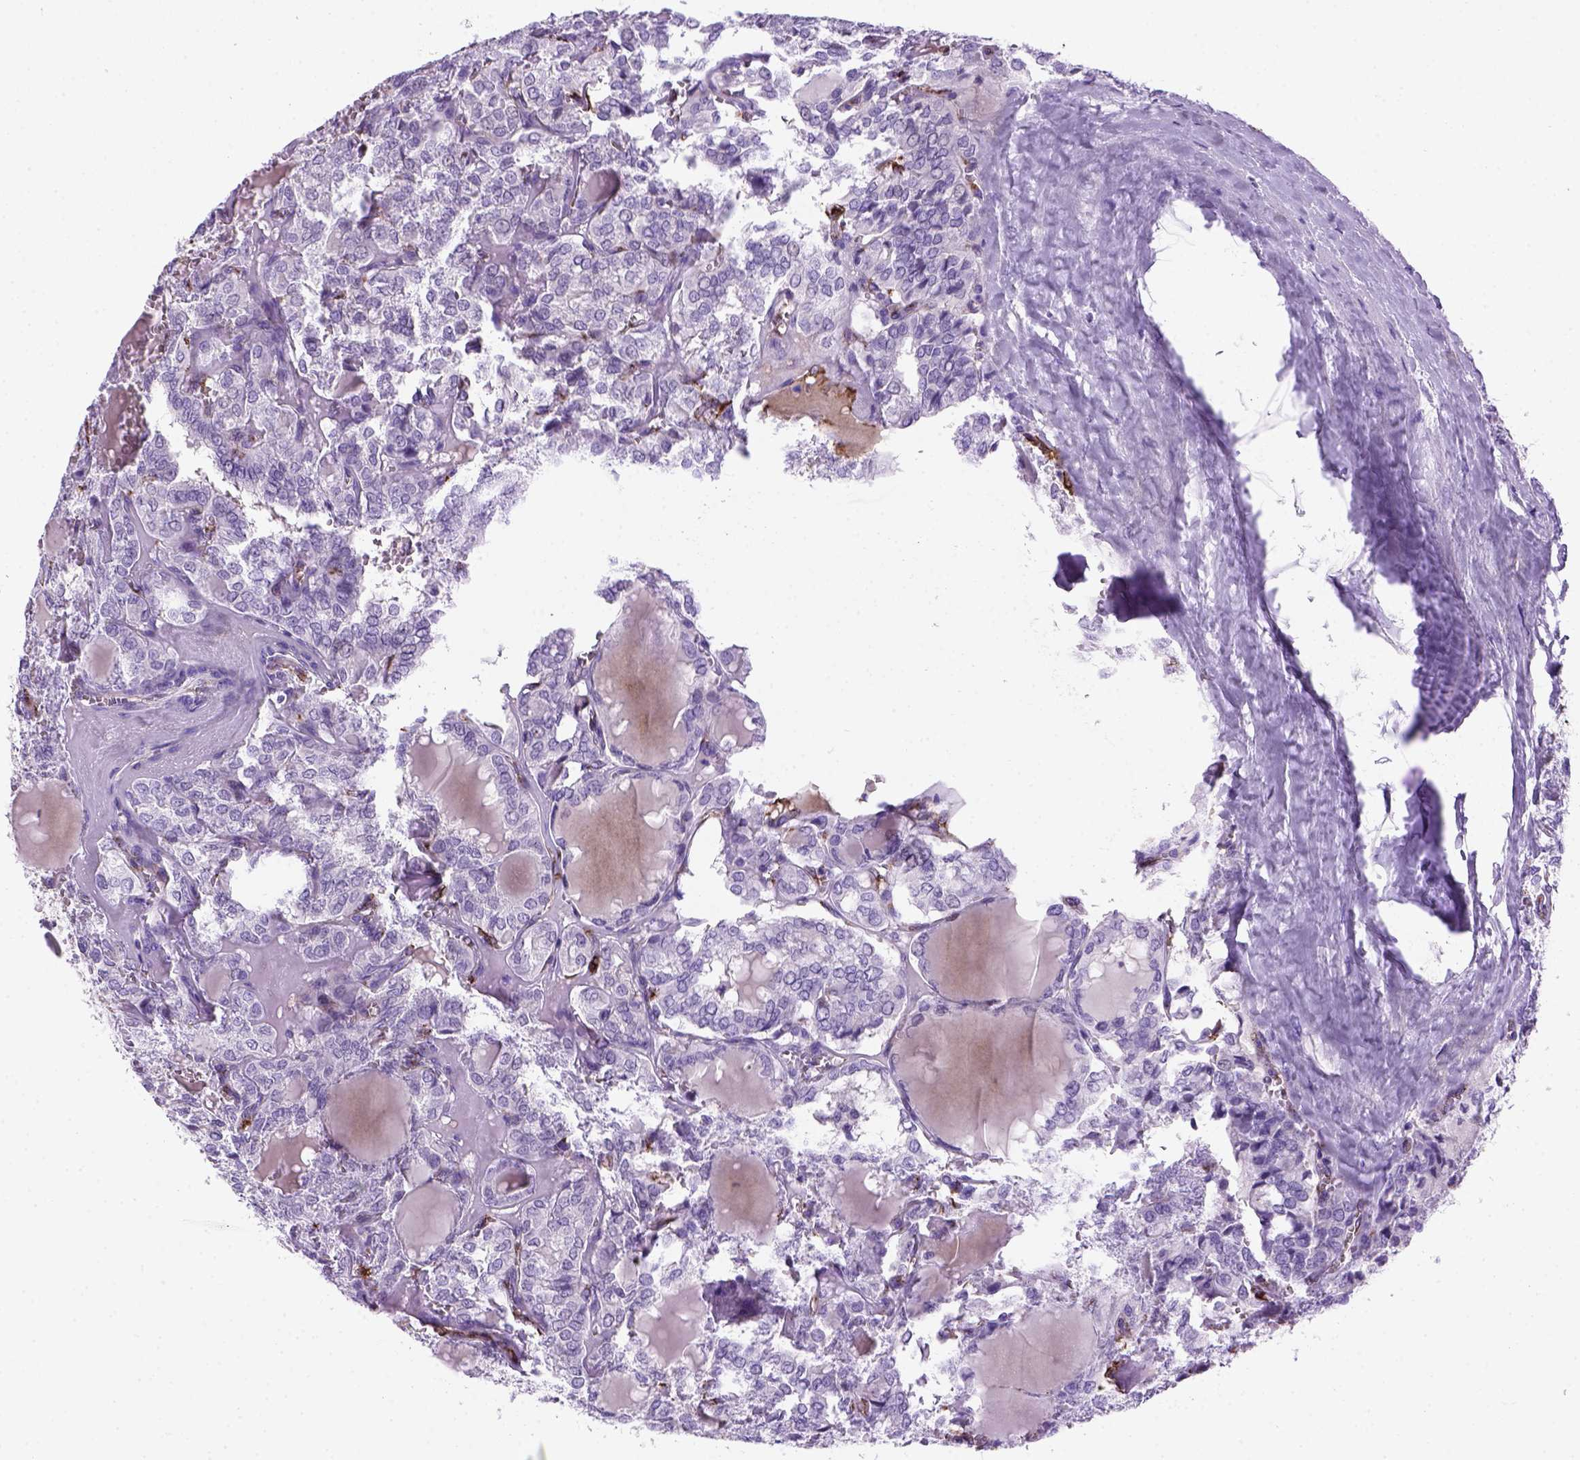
{"staining": {"intensity": "negative", "quantity": "none", "location": "none"}, "tissue": "thyroid cancer", "cell_type": "Tumor cells", "image_type": "cancer", "snomed": [{"axis": "morphology", "description": "Papillary adenocarcinoma, NOS"}, {"axis": "topography", "description": "Thyroid gland"}], "caption": "Protein analysis of thyroid cancer (papillary adenocarcinoma) demonstrates no significant staining in tumor cells.", "gene": "VWF", "patient": {"sex": "female", "age": 41}}